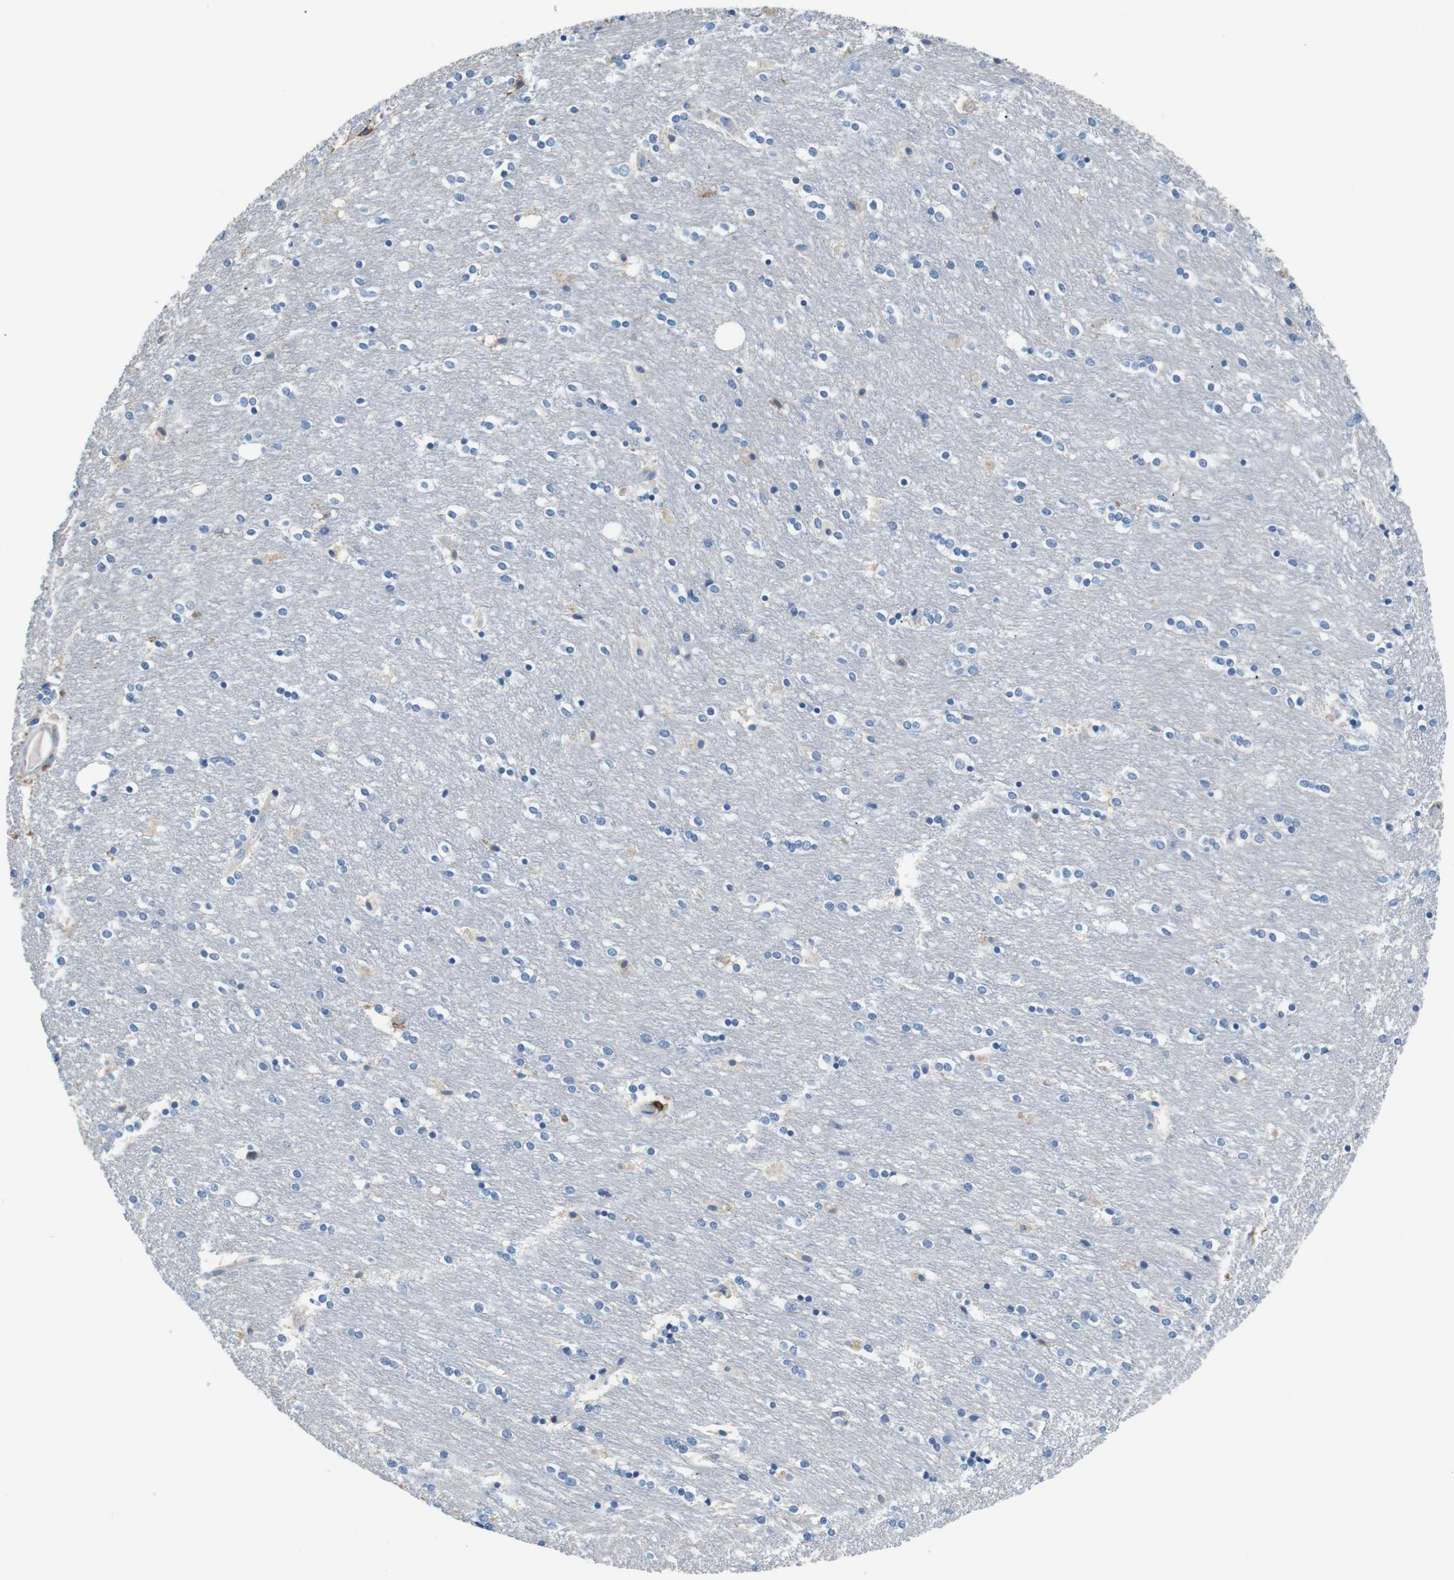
{"staining": {"intensity": "negative", "quantity": "none", "location": "none"}, "tissue": "caudate", "cell_type": "Glial cells", "image_type": "normal", "snomed": [{"axis": "morphology", "description": "Normal tissue, NOS"}, {"axis": "topography", "description": "Lateral ventricle wall"}], "caption": "This is an immunohistochemistry micrograph of unremarkable caudate. There is no staining in glial cells.", "gene": "CD6", "patient": {"sex": "female", "age": 54}}